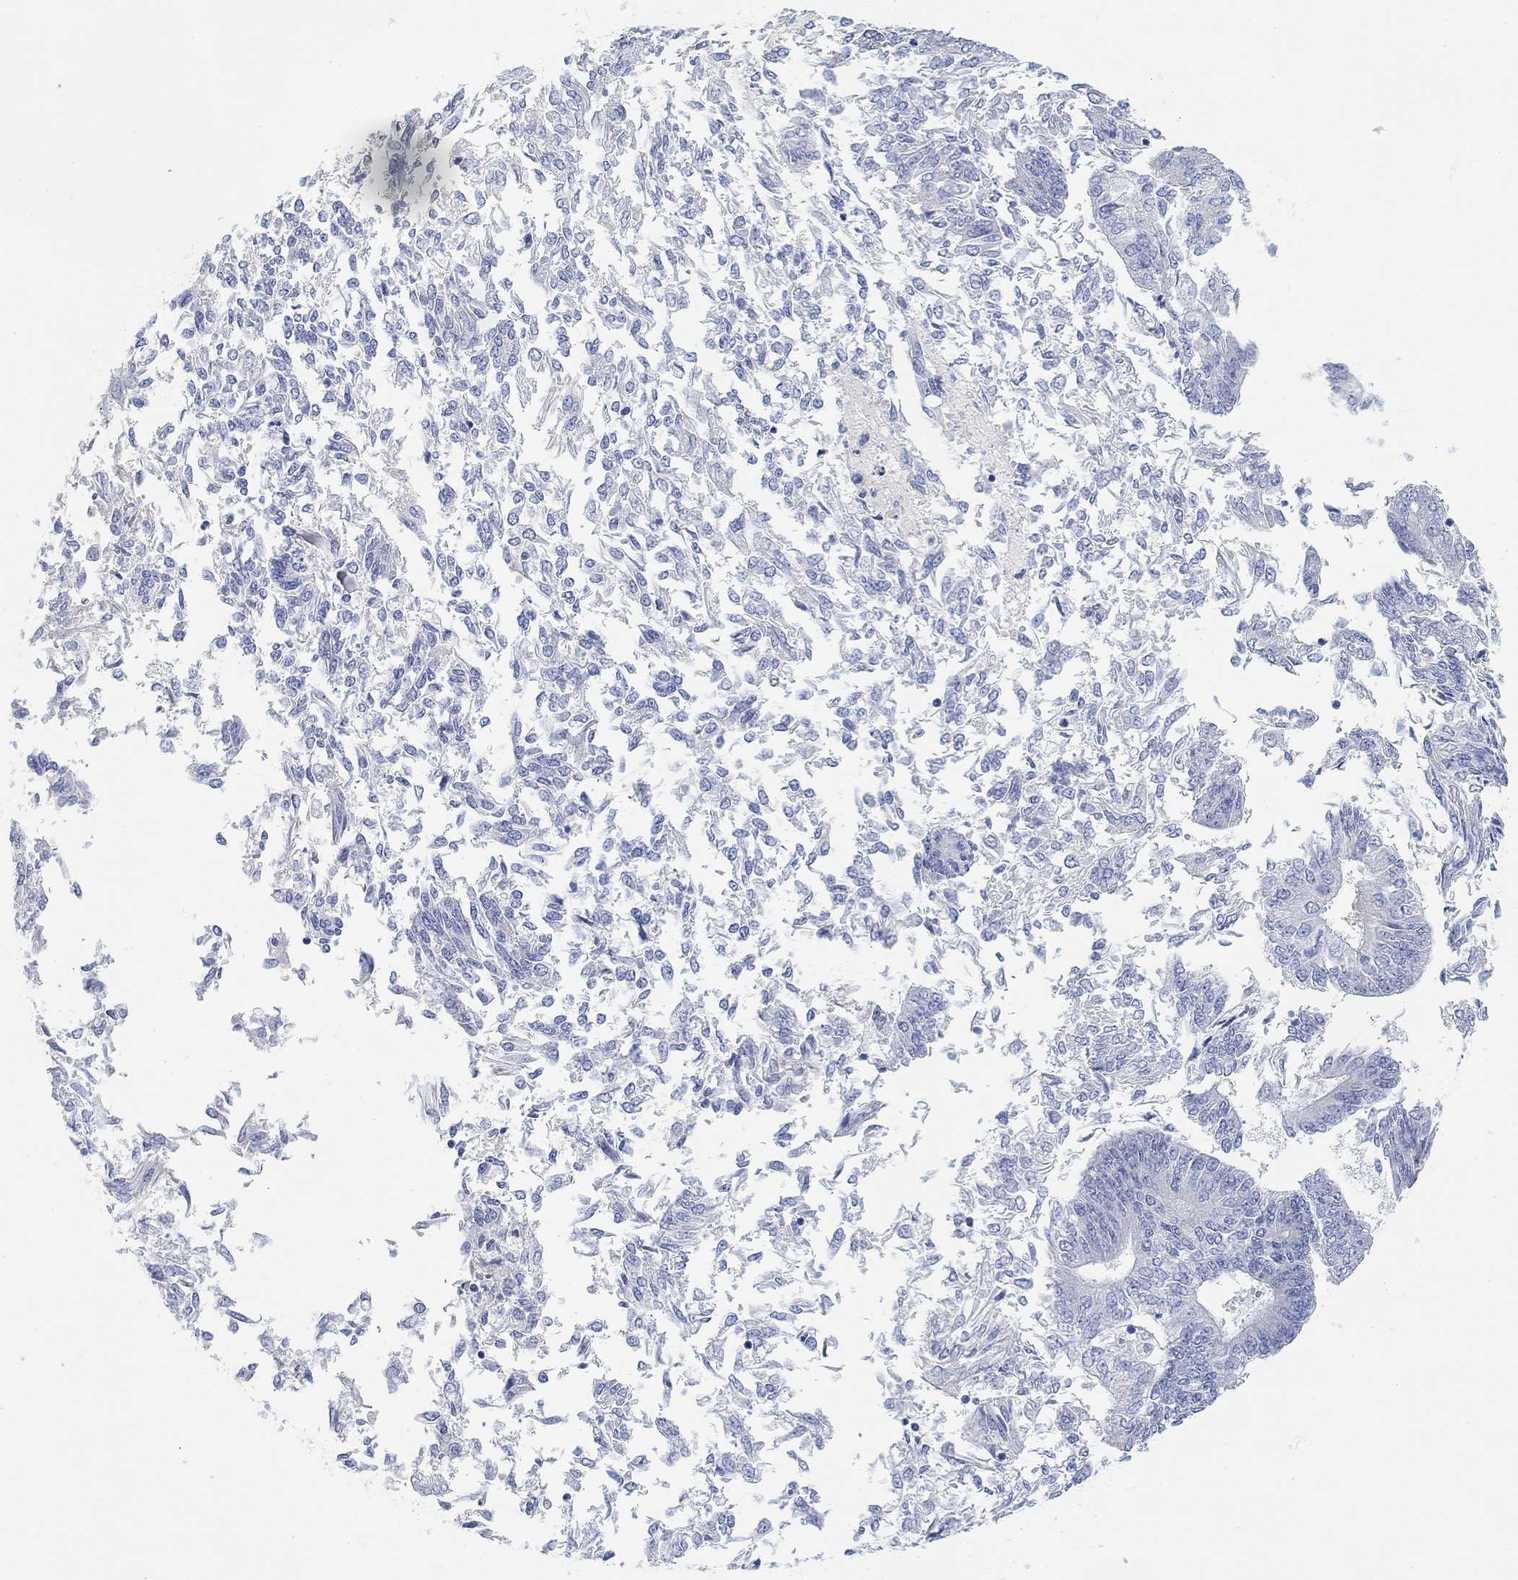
{"staining": {"intensity": "negative", "quantity": "none", "location": "none"}, "tissue": "endometrial cancer", "cell_type": "Tumor cells", "image_type": "cancer", "snomed": [{"axis": "morphology", "description": "Adenocarcinoma, NOS"}, {"axis": "topography", "description": "Endometrium"}], "caption": "Endometrial cancer stained for a protein using immunohistochemistry (IHC) exhibits no staining tumor cells.", "gene": "VAT1L", "patient": {"sex": "female", "age": 58}}